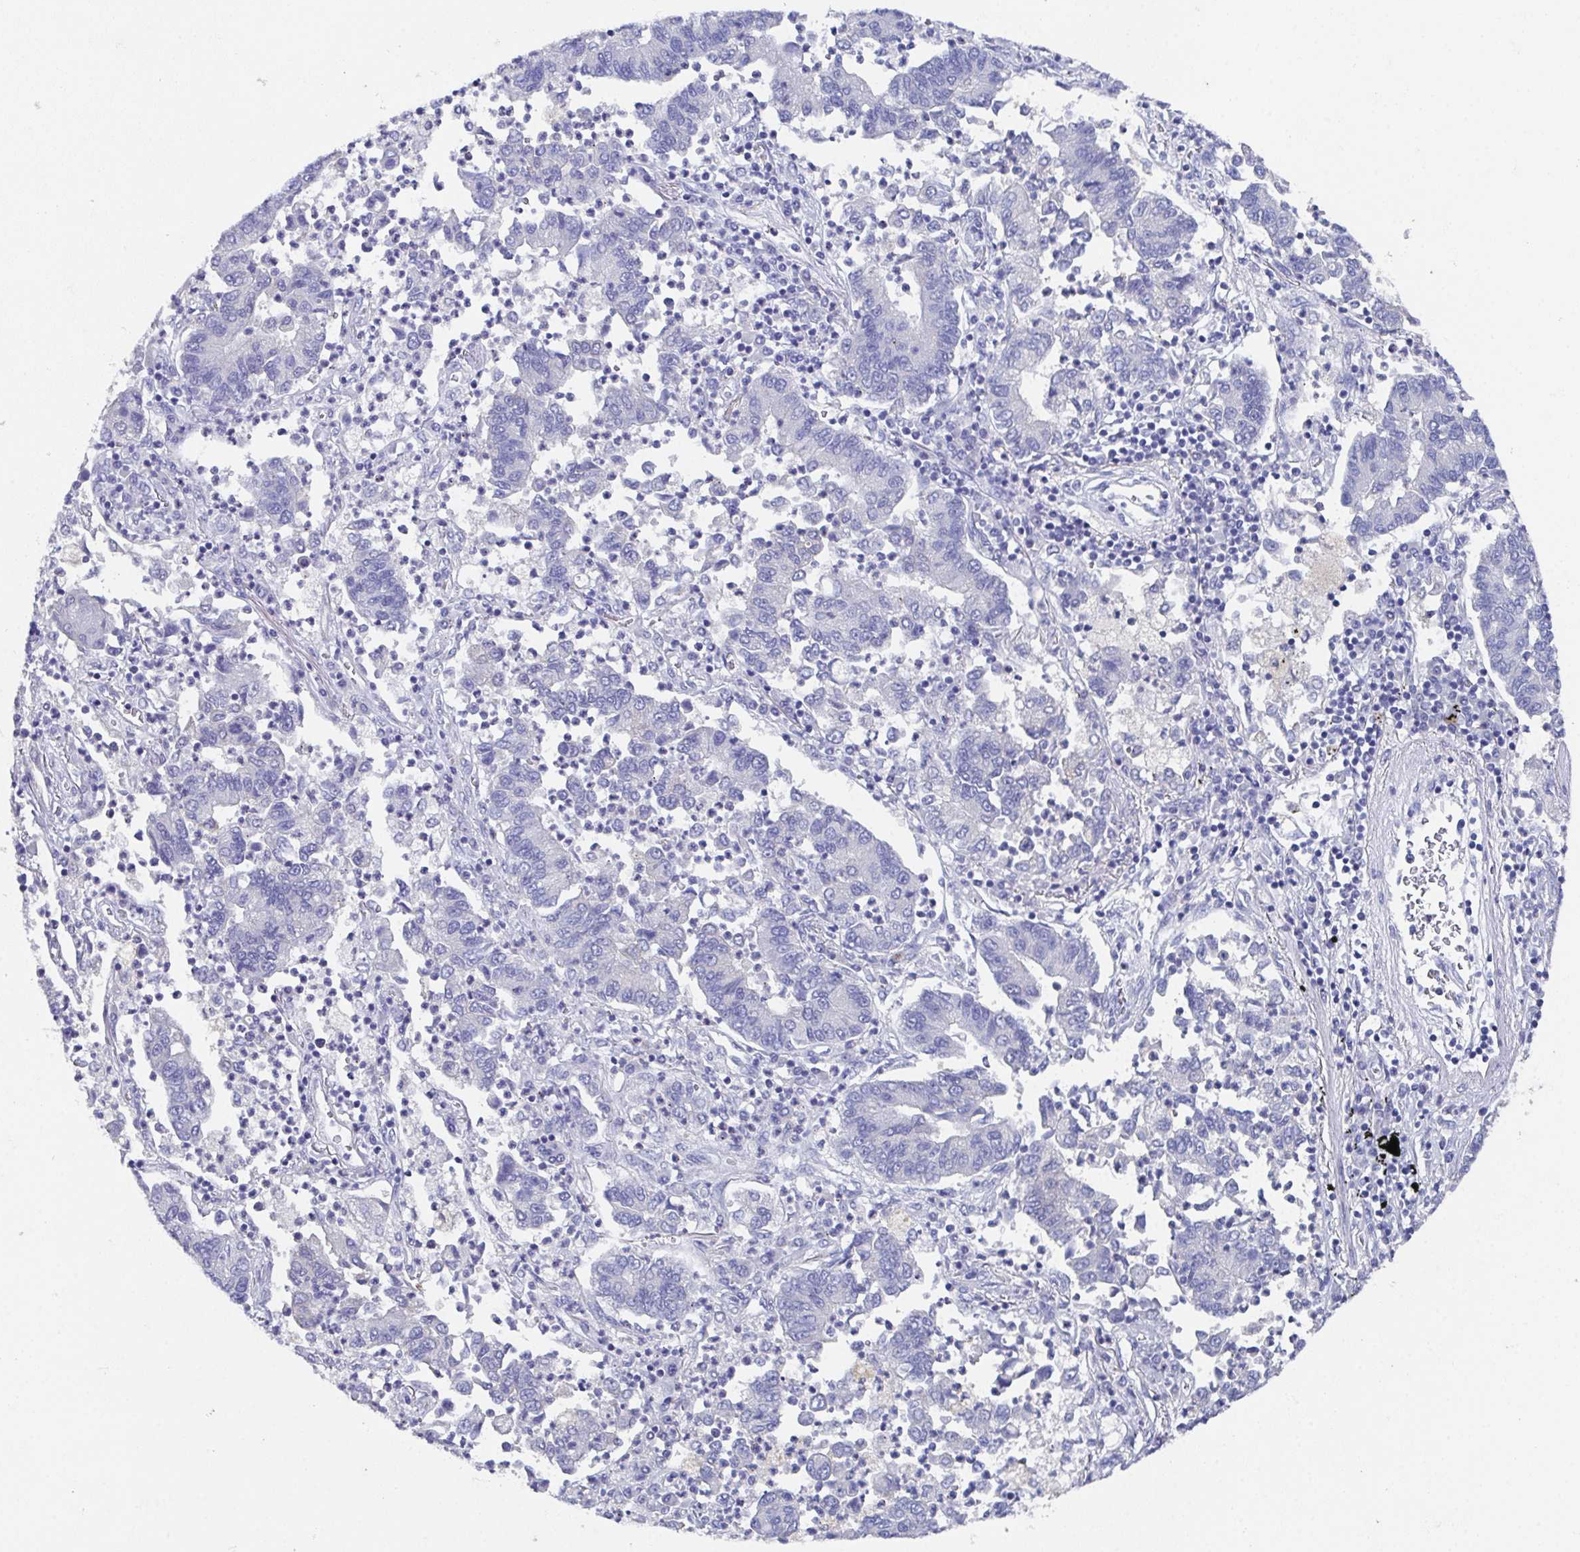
{"staining": {"intensity": "negative", "quantity": "none", "location": "none"}, "tissue": "lung cancer", "cell_type": "Tumor cells", "image_type": "cancer", "snomed": [{"axis": "morphology", "description": "Adenocarcinoma, NOS"}, {"axis": "topography", "description": "Lung"}], "caption": "Immunohistochemical staining of lung adenocarcinoma displays no significant staining in tumor cells. (DAB immunohistochemistry, high magnification).", "gene": "SSC4D", "patient": {"sex": "female", "age": 57}}